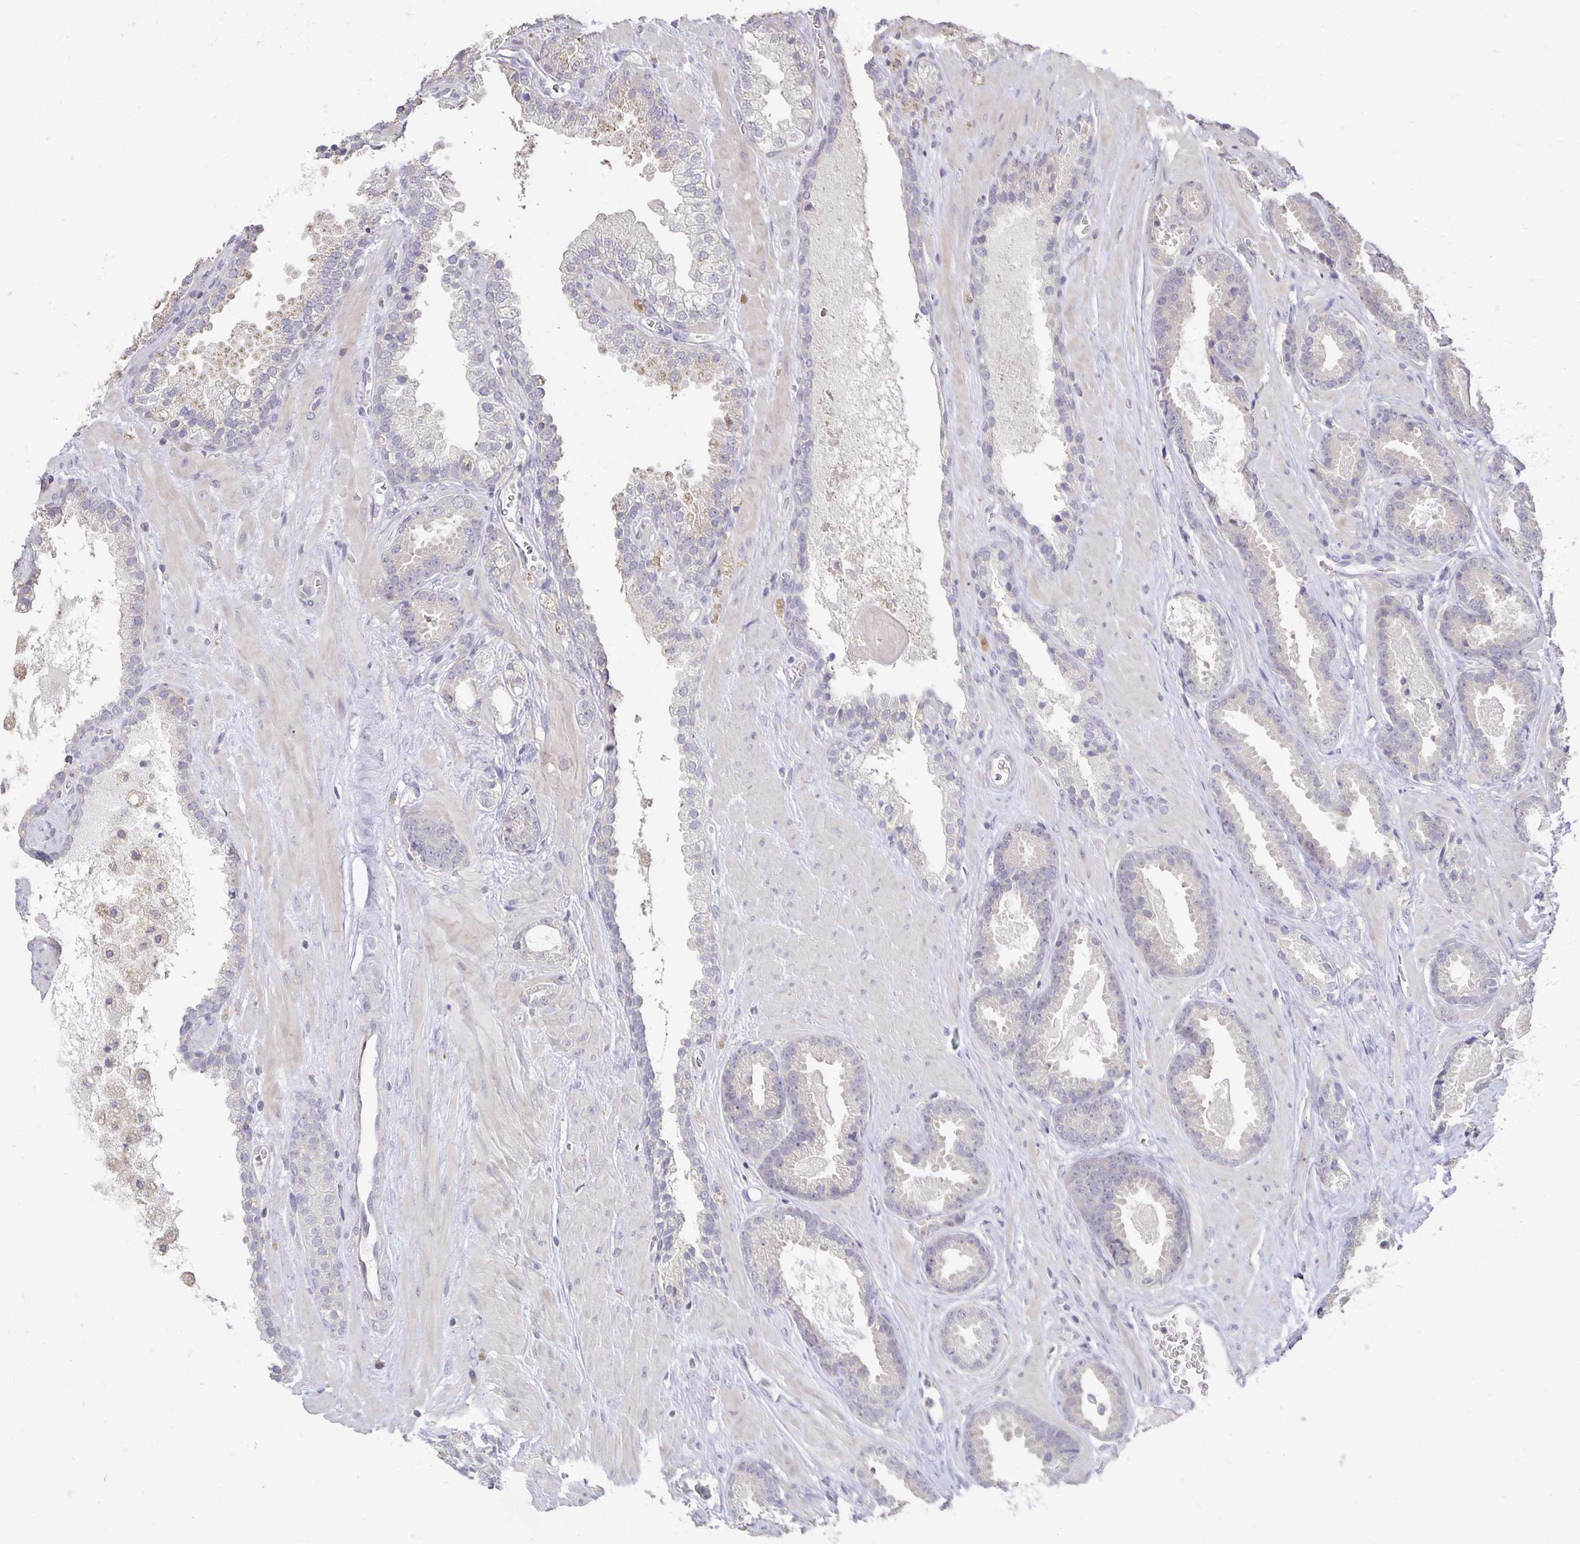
{"staining": {"intensity": "negative", "quantity": "none", "location": "none"}, "tissue": "prostate cancer", "cell_type": "Tumor cells", "image_type": "cancer", "snomed": [{"axis": "morphology", "description": "Adenocarcinoma, Low grade"}, {"axis": "topography", "description": "Prostate"}], "caption": "This is an immunohistochemistry image of human adenocarcinoma (low-grade) (prostate). There is no expression in tumor cells.", "gene": "CST6", "patient": {"sex": "male", "age": 62}}